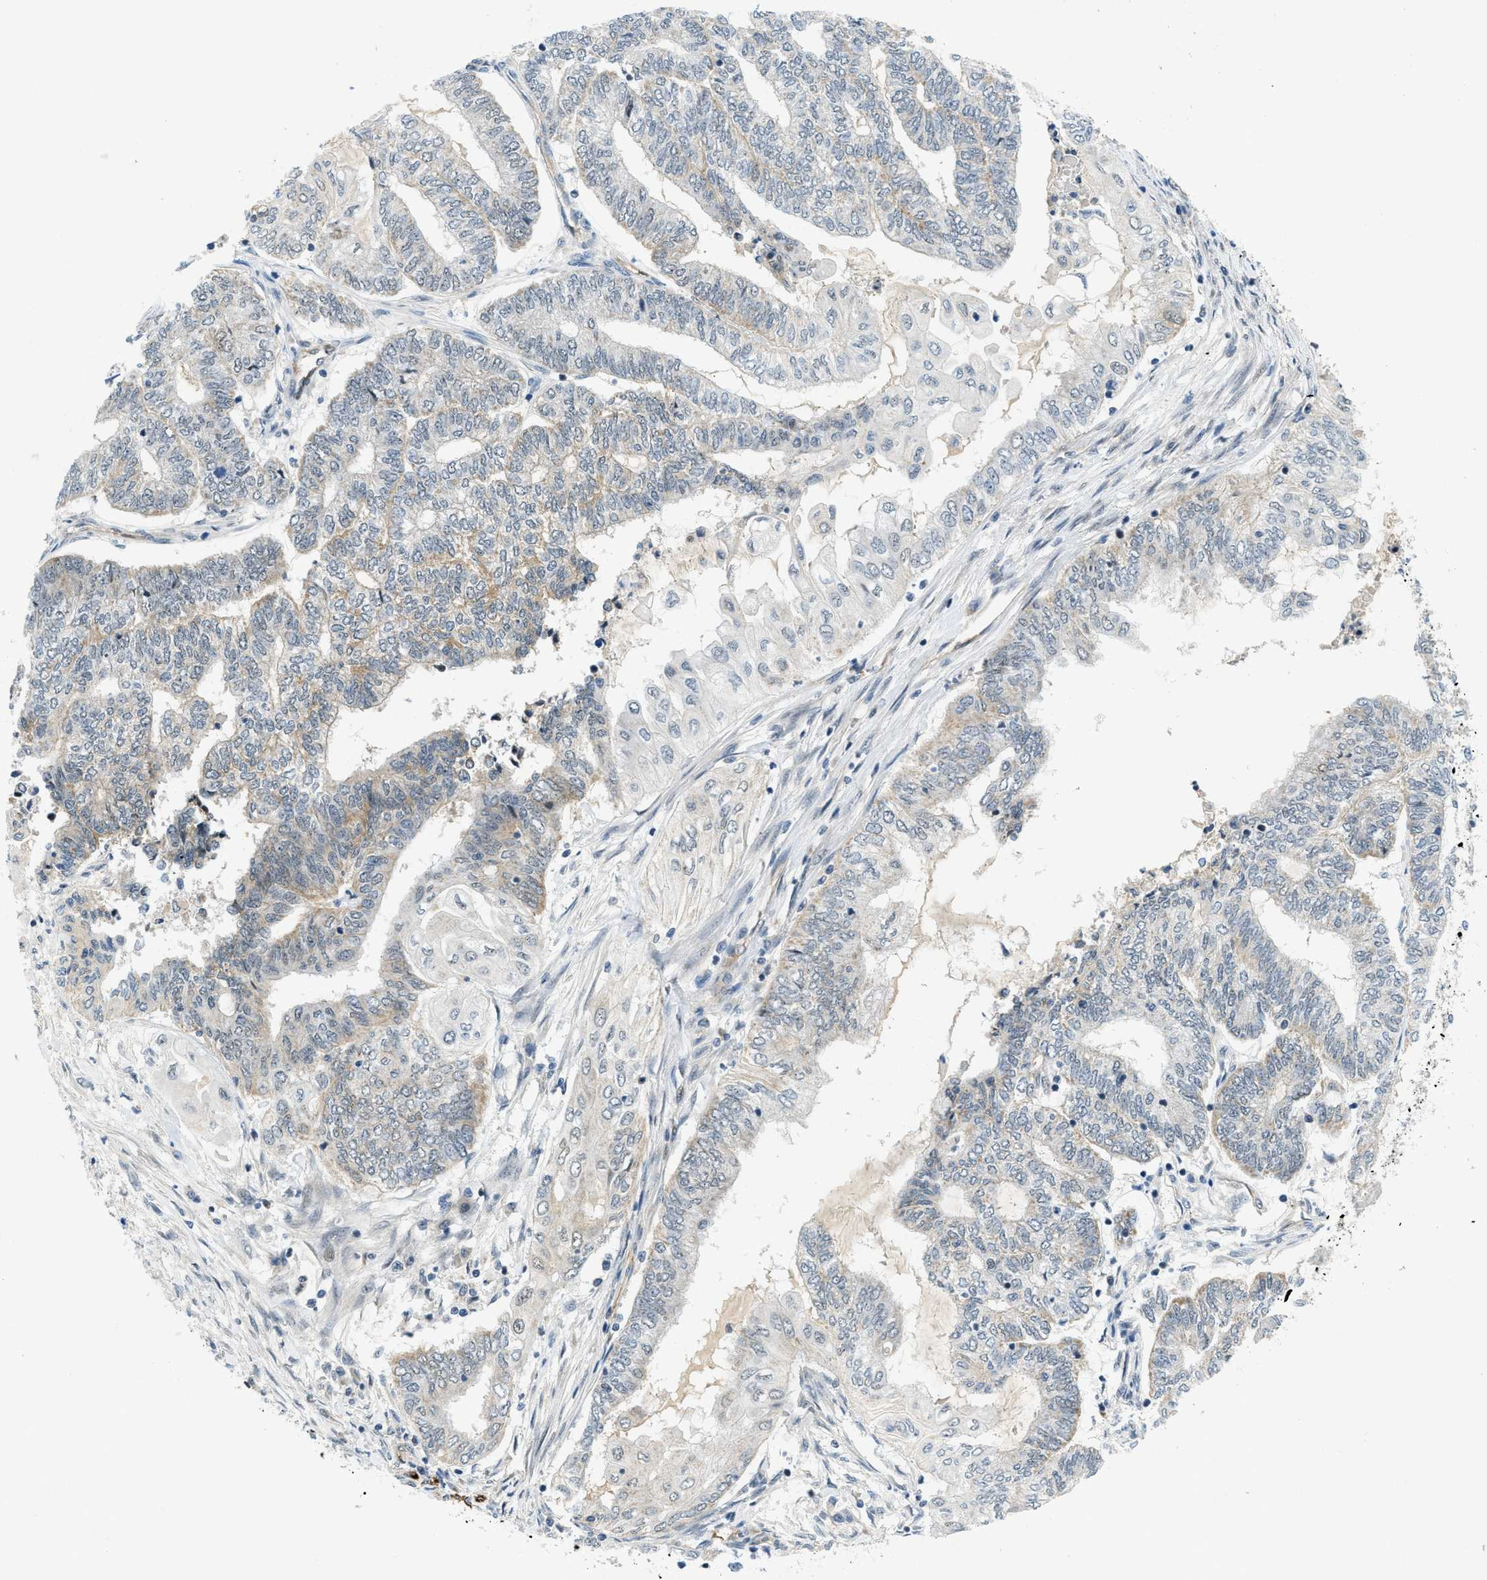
{"staining": {"intensity": "weak", "quantity": "<25%", "location": "cytoplasmic/membranous"}, "tissue": "endometrial cancer", "cell_type": "Tumor cells", "image_type": "cancer", "snomed": [{"axis": "morphology", "description": "Adenocarcinoma, NOS"}, {"axis": "topography", "description": "Uterus"}, {"axis": "topography", "description": "Endometrium"}], "caption": "Tumor cells are negative for protein expression in human adenocarcinoma (endometrial).", "gene": "SLCO2A1", "patient": {"sex": "female", "age": 70}}